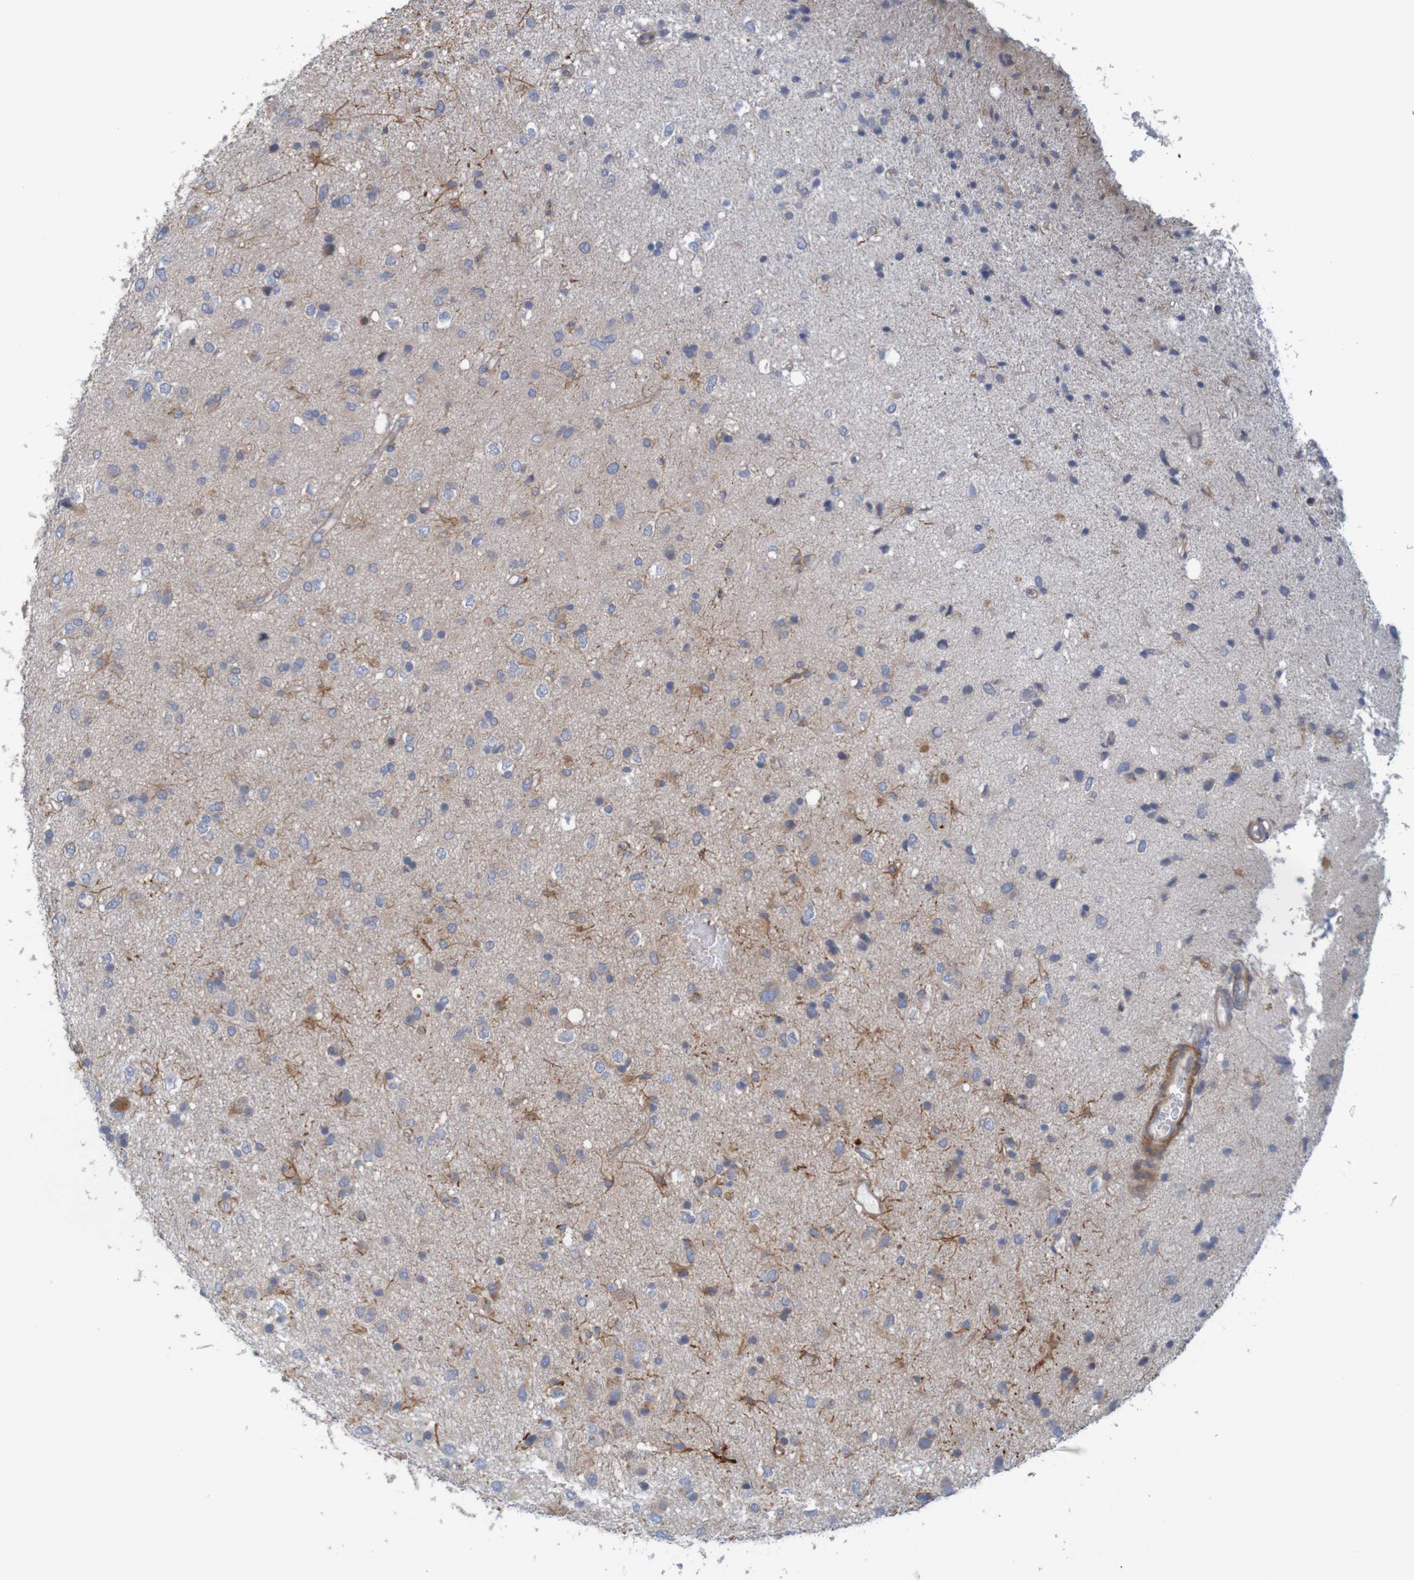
{"staining": {"intensity": "weak", "quantity": "<25%", "location": "cytoplasmic/membranous"}, "tissue": "glioma", "cell_type": "Tumor cells", "image_type": "cancer", "snomed": [{"axis": "morphology", "description": "Glioma, malignant, Low grade"}, {"axis": "topography", "description": "Brain"}], "caption": "IHC image of neoplastic tissue: human glioma stained with DAB shows no significant protein positivity in tumor cells. The staining is performed using DAB brown chromogen with nuclei counter-stained in using hematoxylin.", "gene": "KRT23", "patient": {"sex": "male", "age": 77}}